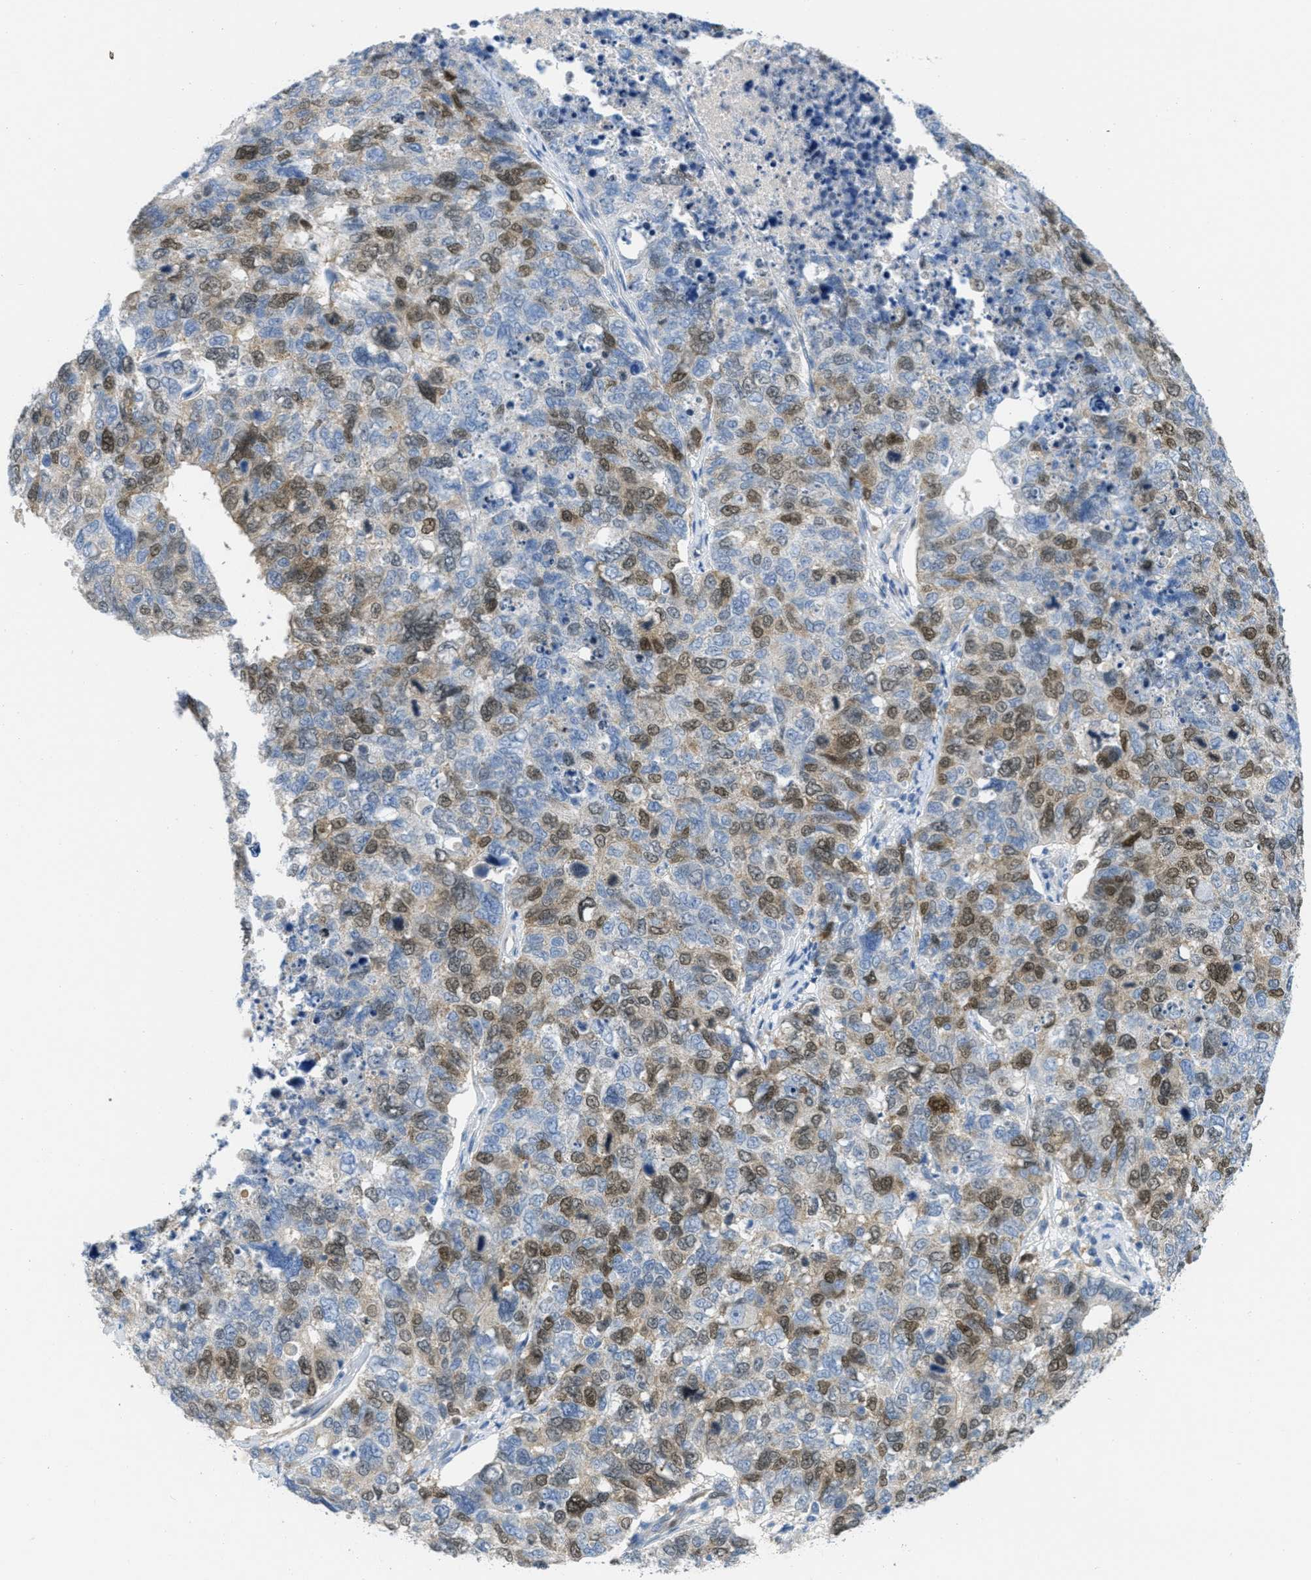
{"staining": {"intensity": "moderate", "quantity": ">75%", "location": "cytoplasmic/membranous,nuclear"}, "tissue": "cervical cancer", "cell_type": "Tumor cells", "image_type": "cancer", "snomed": [{"axis": "morphology", "description": "Squamous cell carcinoma, NOS"}, {"axis": "topography", "description": "Cervix"}], "caption": "Protein staining reveals moderate cytoplasmic/membranous and nuclear positivity in about >75% of tumor cells in squamous cell carcinoma (cervical).", "gene": "ORC6", "patient": {"sex": "female", "age": 63}}